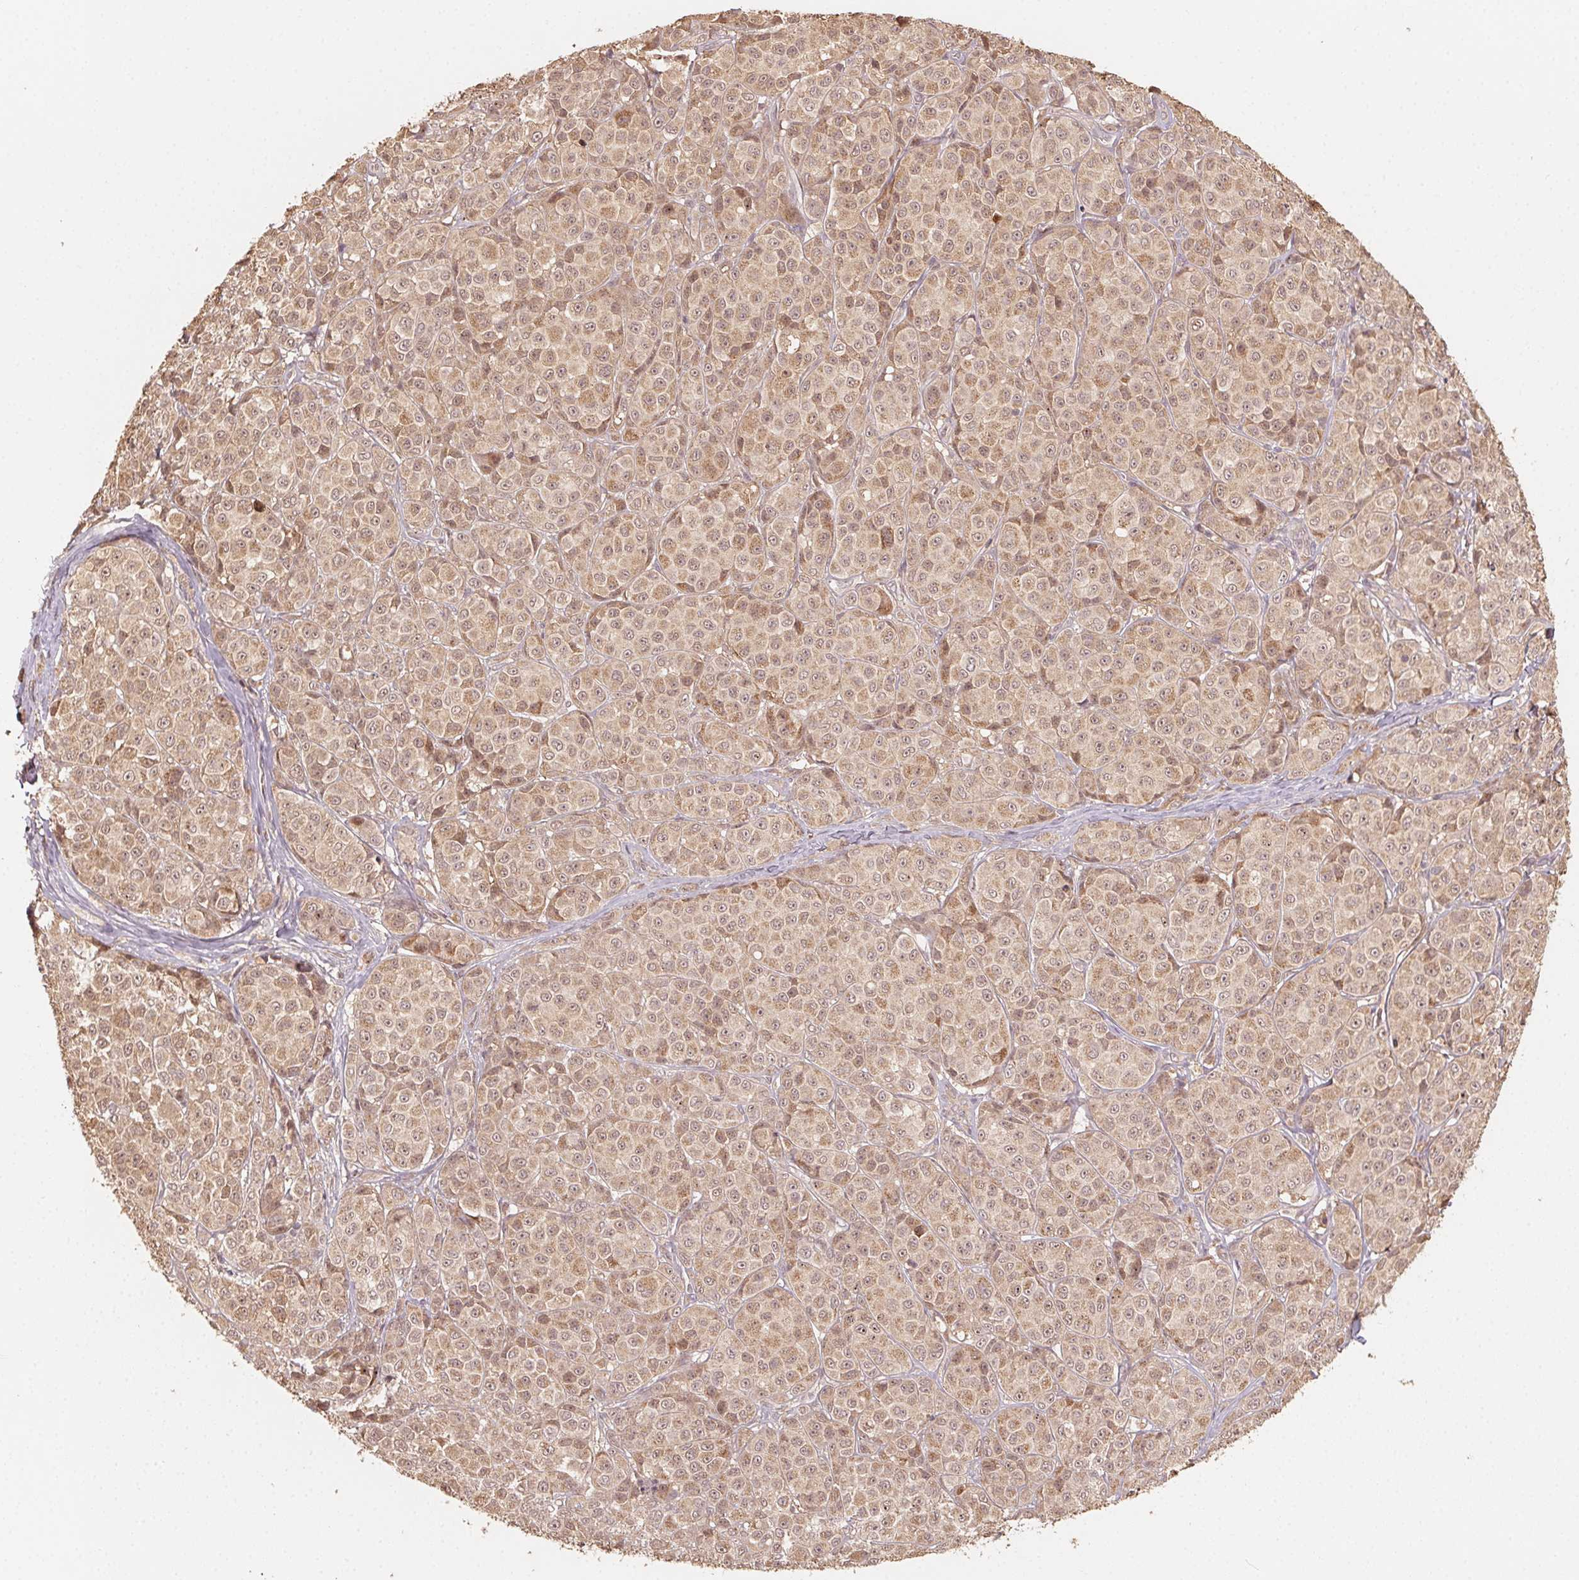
{"staining": {"intensity": "weak", "quantity": ">75%", "location": "cytoplasmic/membranous,nuclear"}, "tissue": "melanoma", "cell_type": "Tumor cells", "image_type": "cancer", "snomed": [{"axis": "morphology", "description": "Malignant melanoma, NOS"}, {"axis": "topography", "description": "Skin"}], "caption": "Immunohistochemistry (DAB (3,3'-diaminobenzidine)) staining of malignant melanoma reveals weak cytoplasmic/membranous and nuclear protein positivity in approximately >75% of tumor cells.", "gene": "WBP2", "patient": {"sex": "male", "age": 89}}